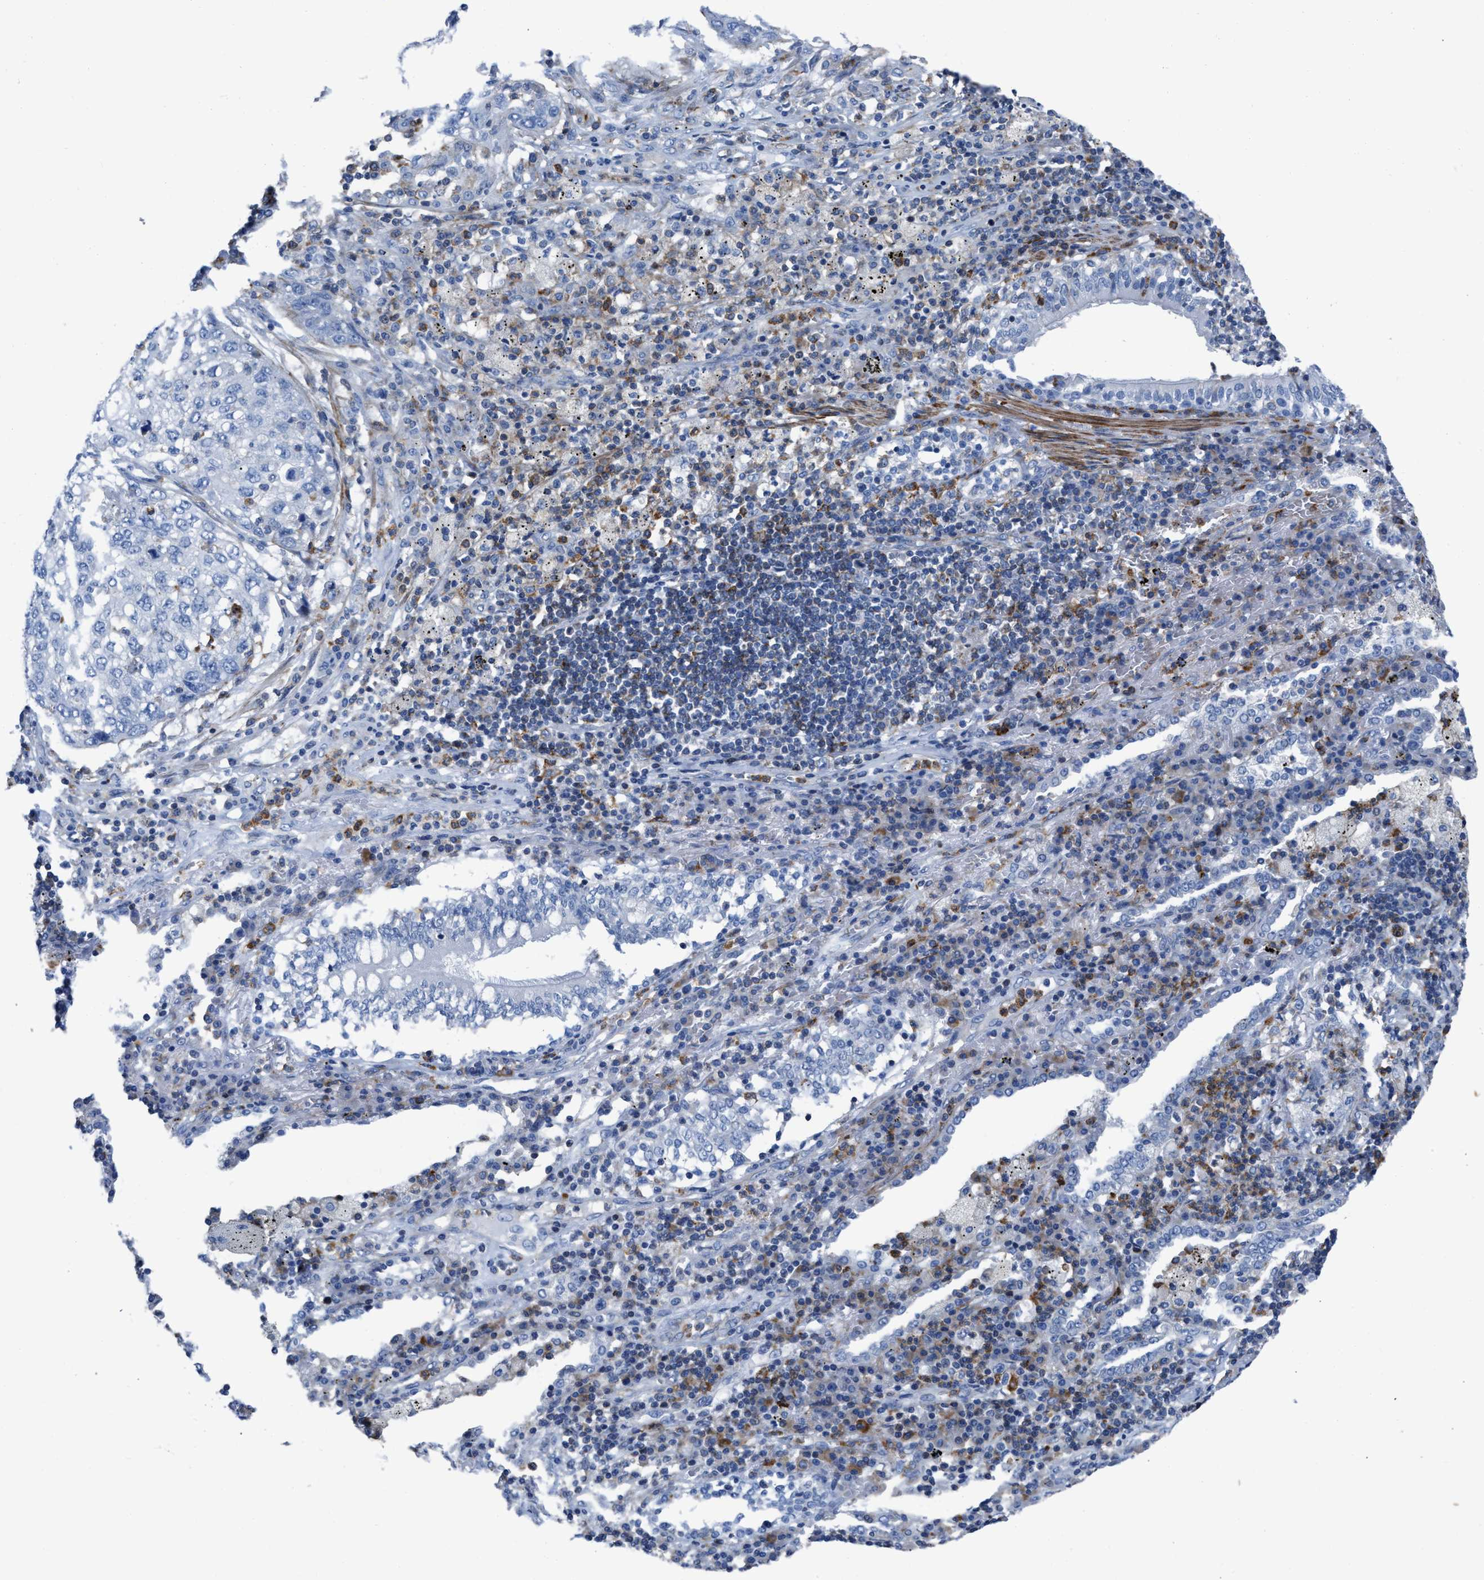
{"staining": {"intensity": "negative", "quantity": "none", "location": "none"}, "tissue": "lung cancer", "cell_type": "Tumor cells", "image_type": "cancer", "snomed": [{"axis": "morphology", "description": "Squamous cell carcinoma, NOS"}, {"axis": "topography", "description": "Lung"}], "caption": "IHC of lung cancer reveals no staining in tumor cells.", "gene": "PRMT2", "patient": {"sex": "female", "age": 63}}